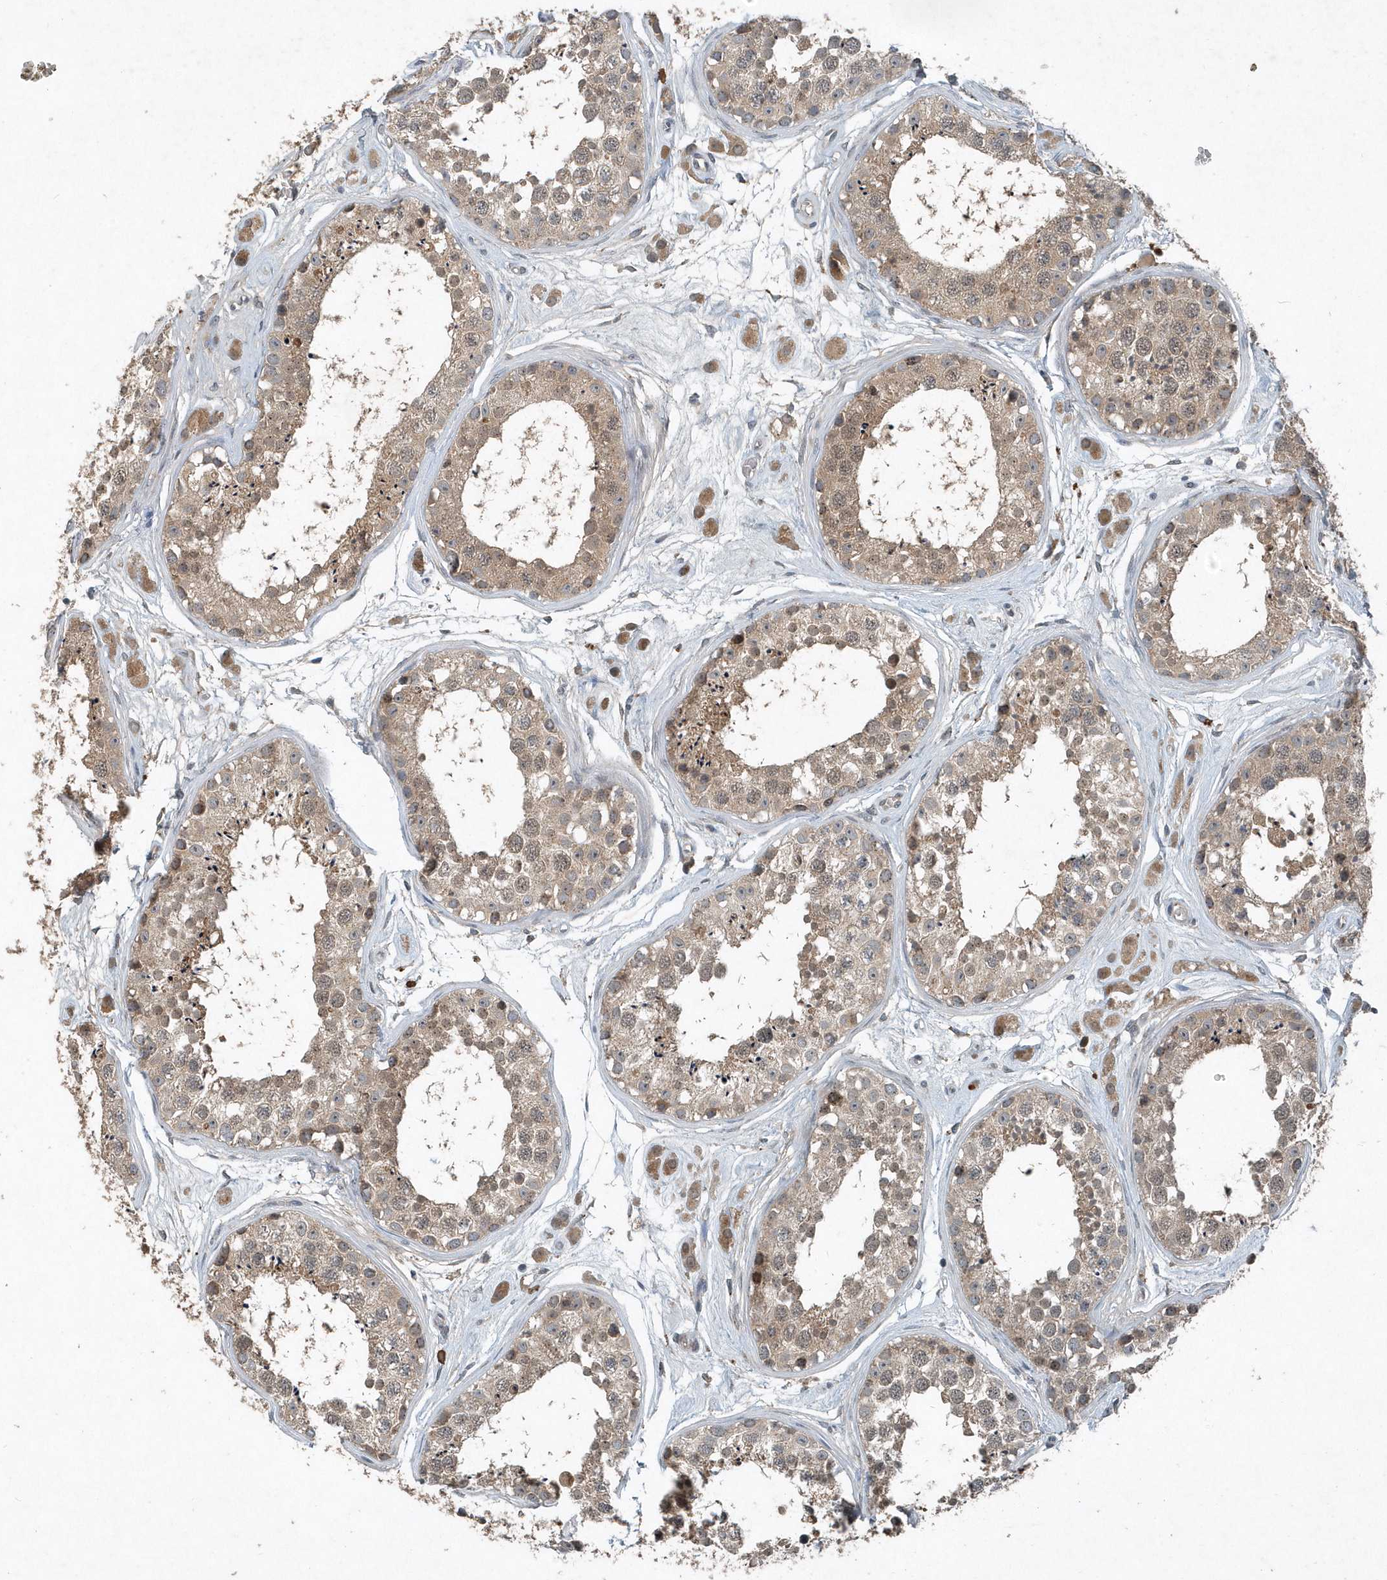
{"staining": {"intensity": "weak", "quantity": ">75%", "location": "cytoplasmic/membranous"}, "tissue": "testis", "cell_type": "Cells in seminiferous ducts", "image_type": "normal", "snomed": [{"axis": "morphology", "description": "Normal tissue, NOS"}, {"axis": "topography", "description": "Testis"}], "caption": "Weak cytoplasmic/membranous staining is appreciated in approximately >75% of cells in seminiferous ducts in unremarkable testis.", "gene": "SCFD2", "patient": {"sex": "male", "age": 25}}